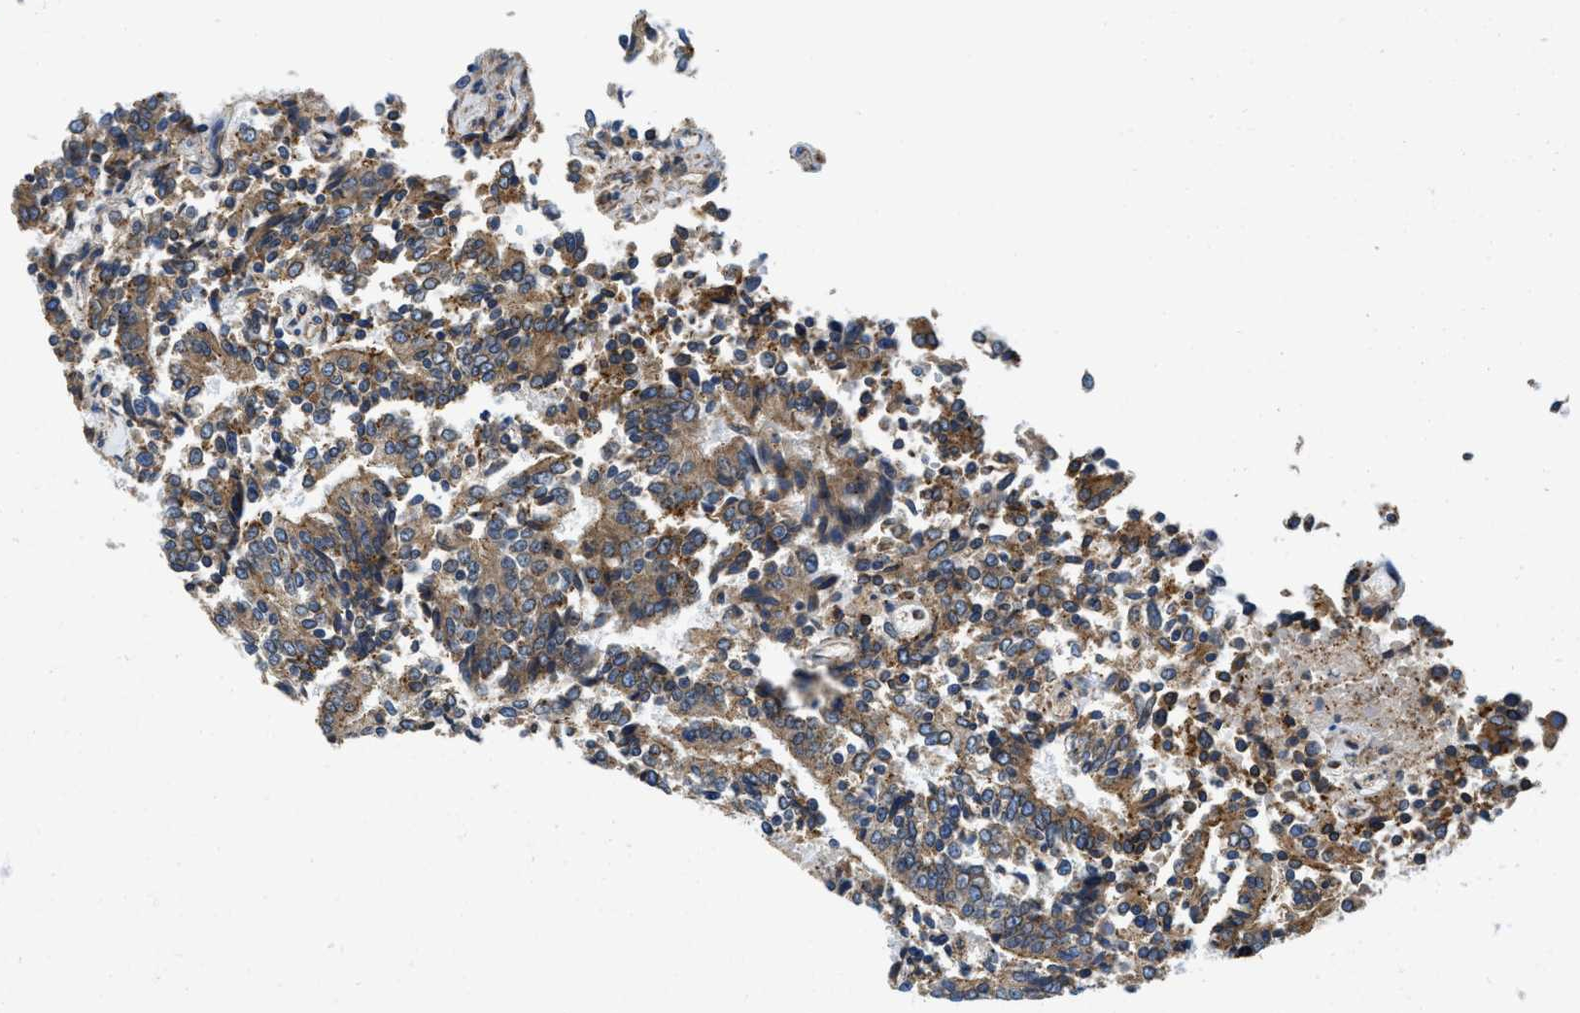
{"staining": {"intensity": "moderate", "quantity": ">75%", "location": "cytoplasmic/membranous"}, "tissue": "prostate cancer", "cell_type": "Tumor cells", "image_type": "cancer", "snomed": [{"axis": "morphology", "description": "Normal tissue, NOS"}, {"axis": "morphology", "description": "Adenocarcinoma, High grade"}, {"axis": "topography", "description": "Prostate"}, {"axis": "topography", "description": "Seminal veicle"}], "caption": "The image exhibits immunohistochemical staining of prostate cancer. There is moderate cytoplasmic/membranous expression is identified in approximately >75% of tumor cells.", "gene": "HSD17B12", "patient": {"sex": "male", "age": 55}}